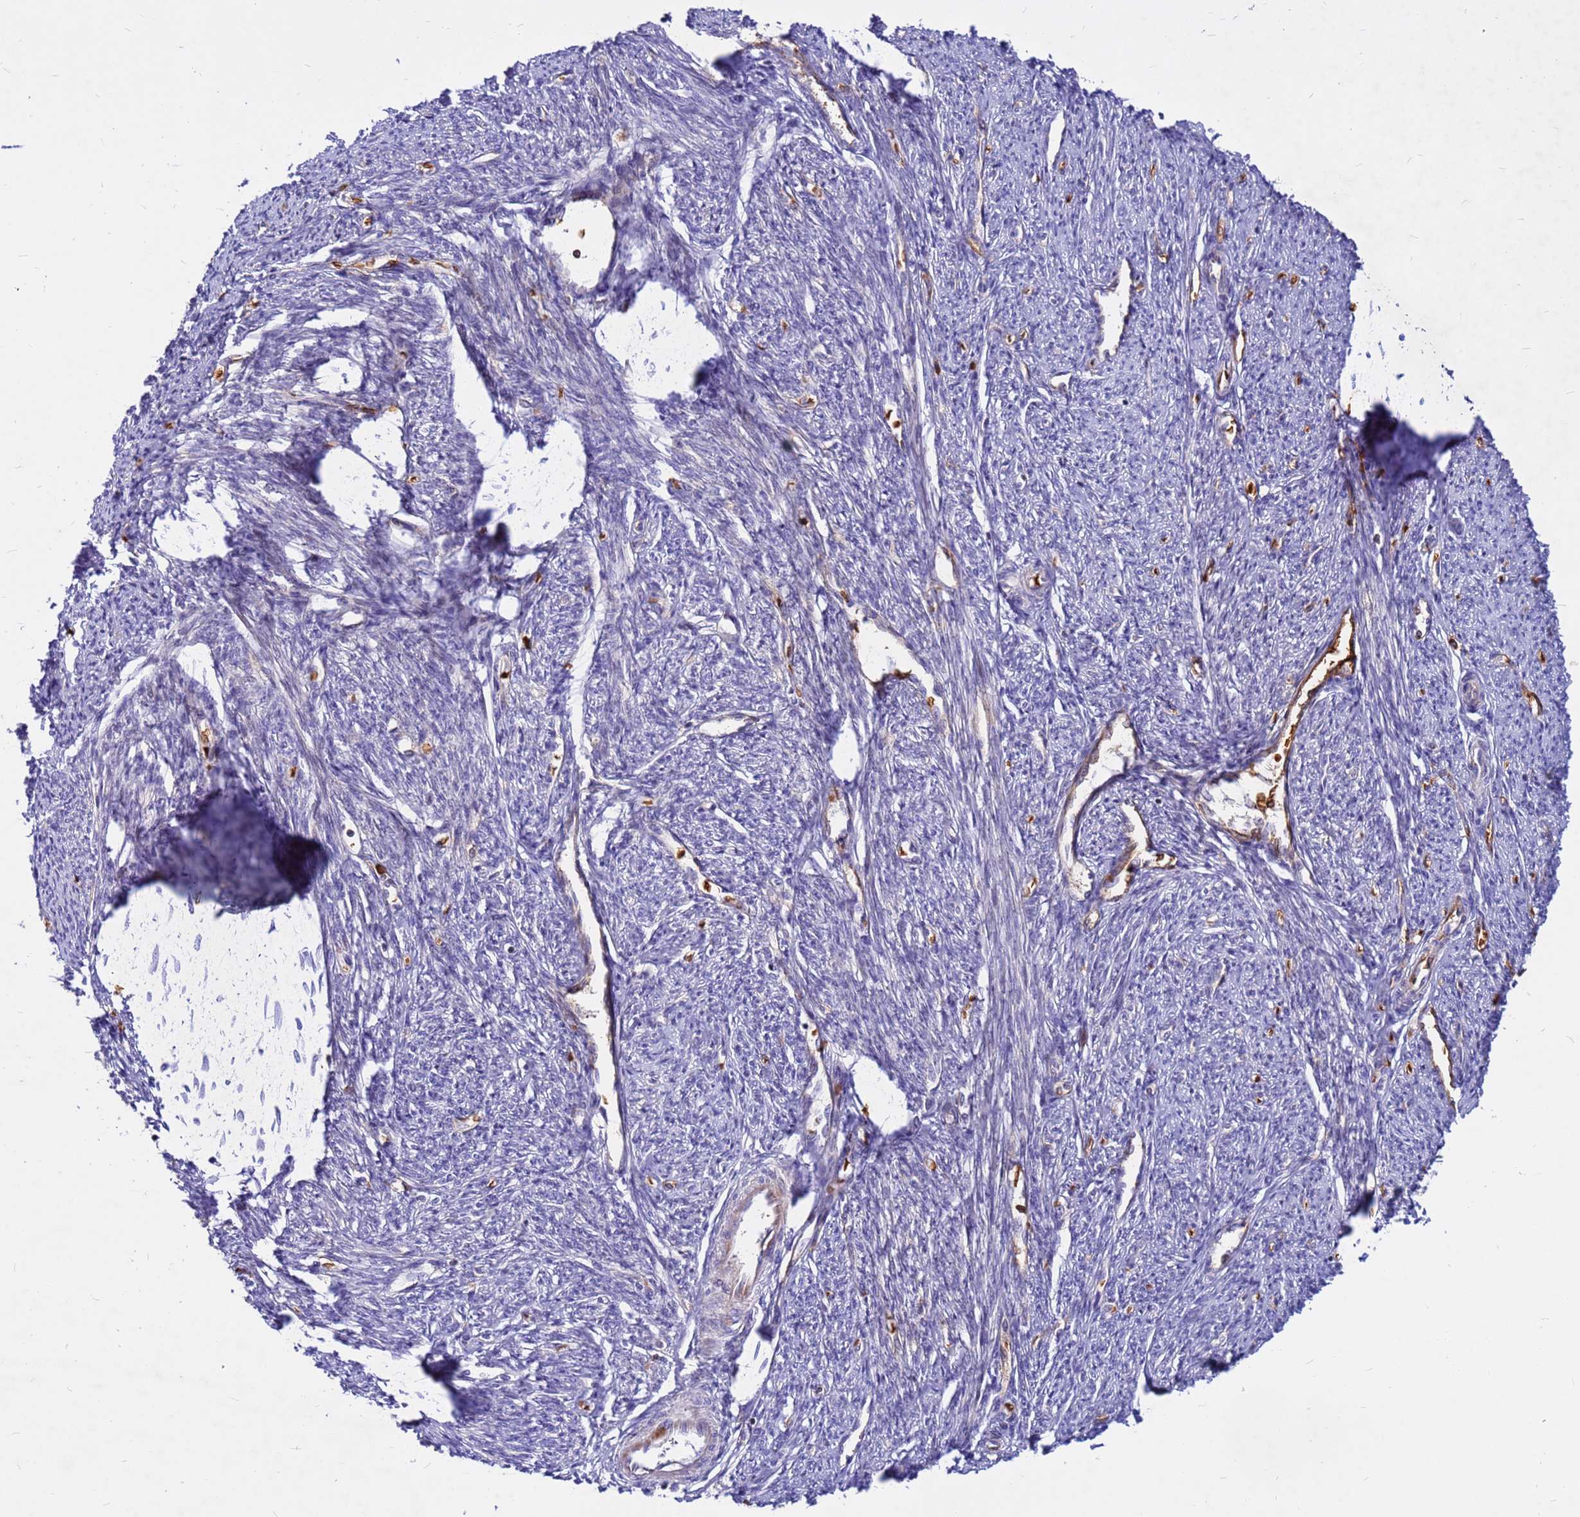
{"staining": {"intensity": "weak", "quantity": "<25%", "location": "cytoplasmic/membranous,nuclear"}, "tissue": "smooth muscle", "cell_type": "Smooth muscle cells", "image_type": "normal", "snomed": [{"axis": "morphology", "description": "Normal tissue, NOS"}, {"axis": "topography", "description": "Smooth muscle"}, {"axis": "topography", "description": "Uterus"}], "caption": "This is an immunohistochemistry photomicrograph of unremarkable human smooth muscle. There is no positivity in smooth muscle cells.", "gene": "ZNF669", "patient": {"sex": "female", "age": 59}}